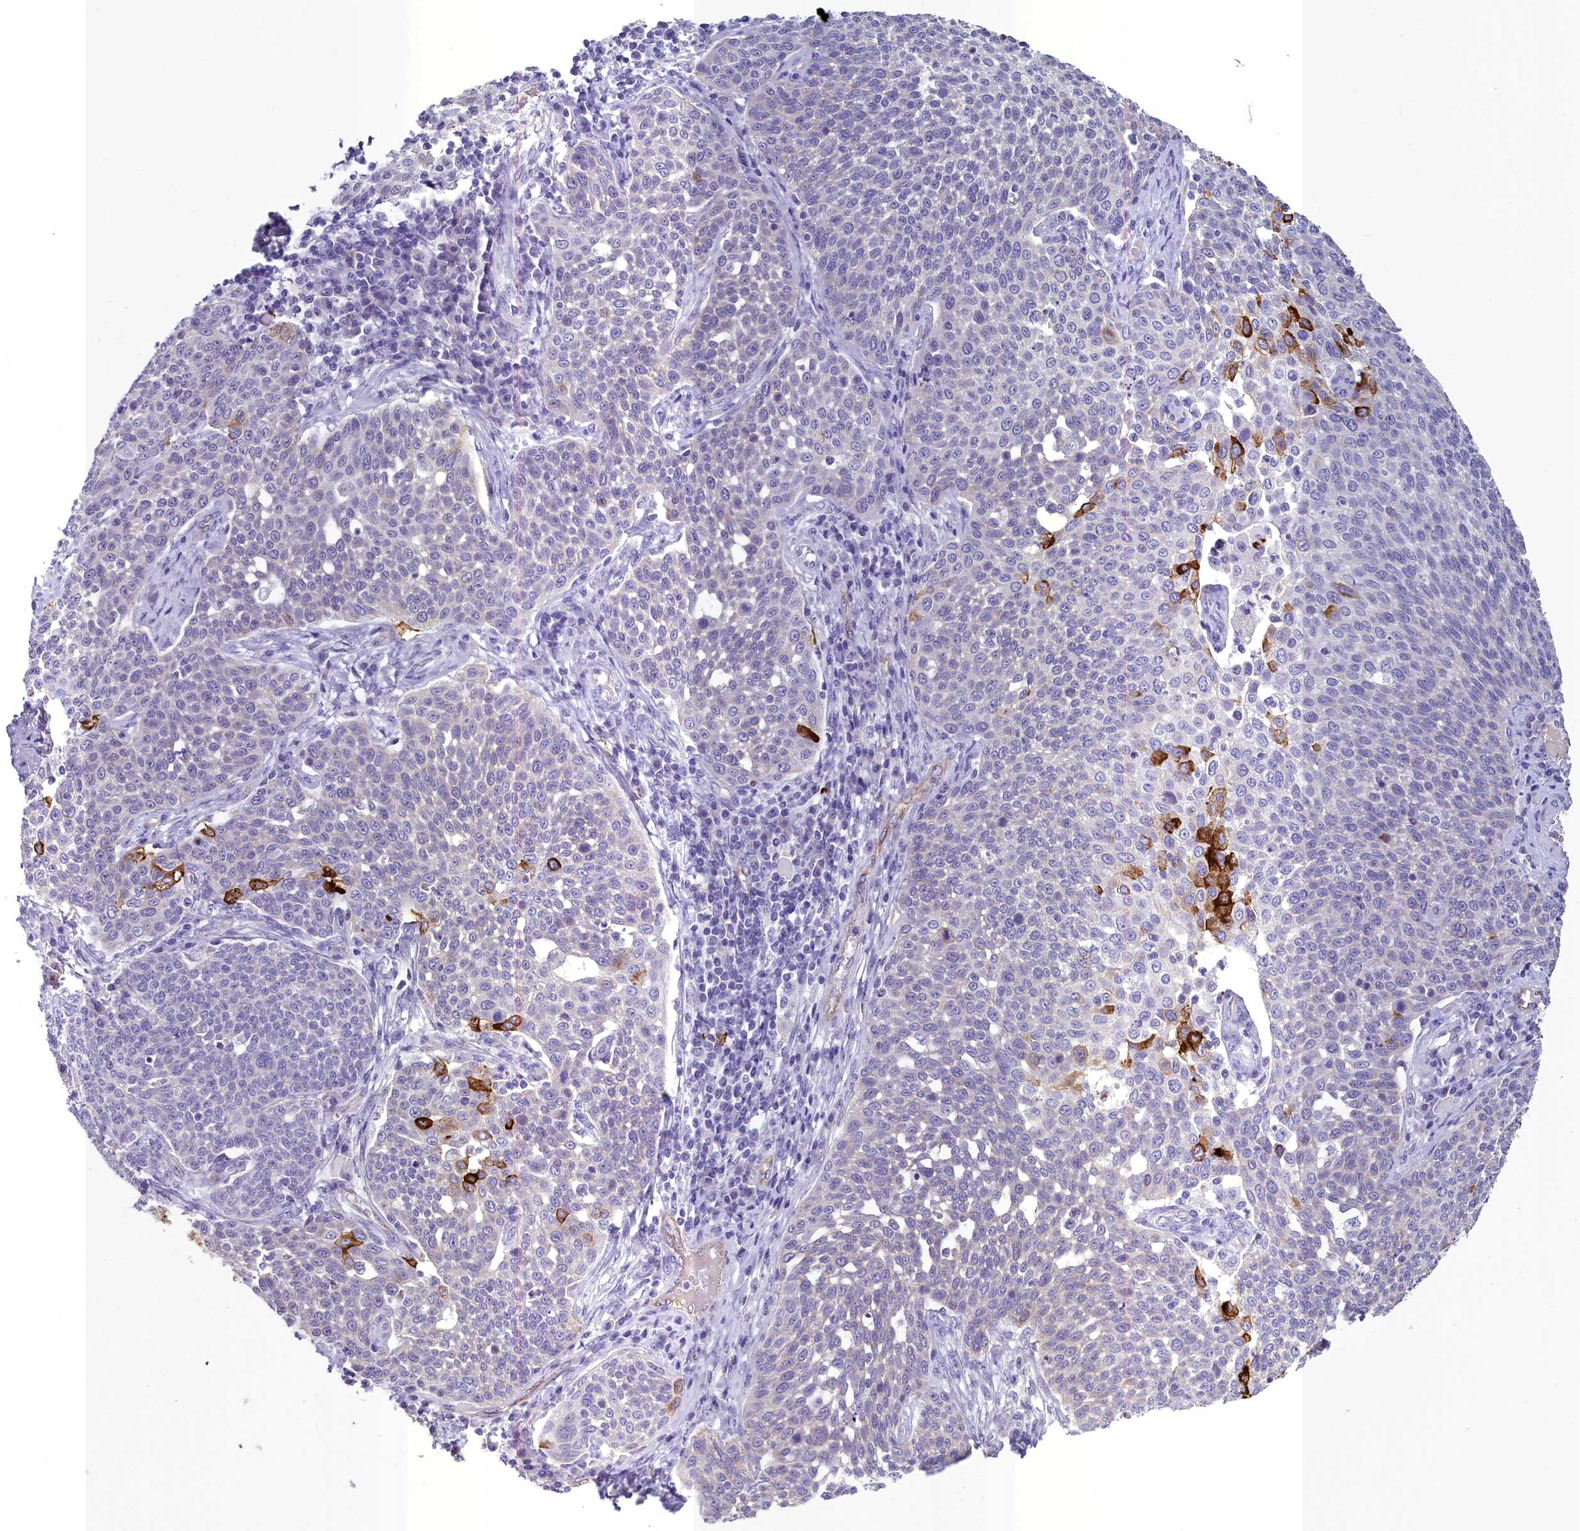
{"staining": {"intensity": "strong", "quantity": "<25%", "location": "cytoplasmic/membranous"}, "tissue": "cervical cancer", "cell_type": "Tumor cells", "image_type": "cancer", "snomed": [{"axis": "morphology", "description": "Squamous cell carcinoma, NOS"}, {"axis": "topography", "description": "Cervix"}], "caption": "A medium amount of strong cytoplasmic/membranous positivity is identified in about <25% of tumor cells in cervical cancer tissue.", "gene": "INSC", "patient": {"sex": "female", "age": 34}}